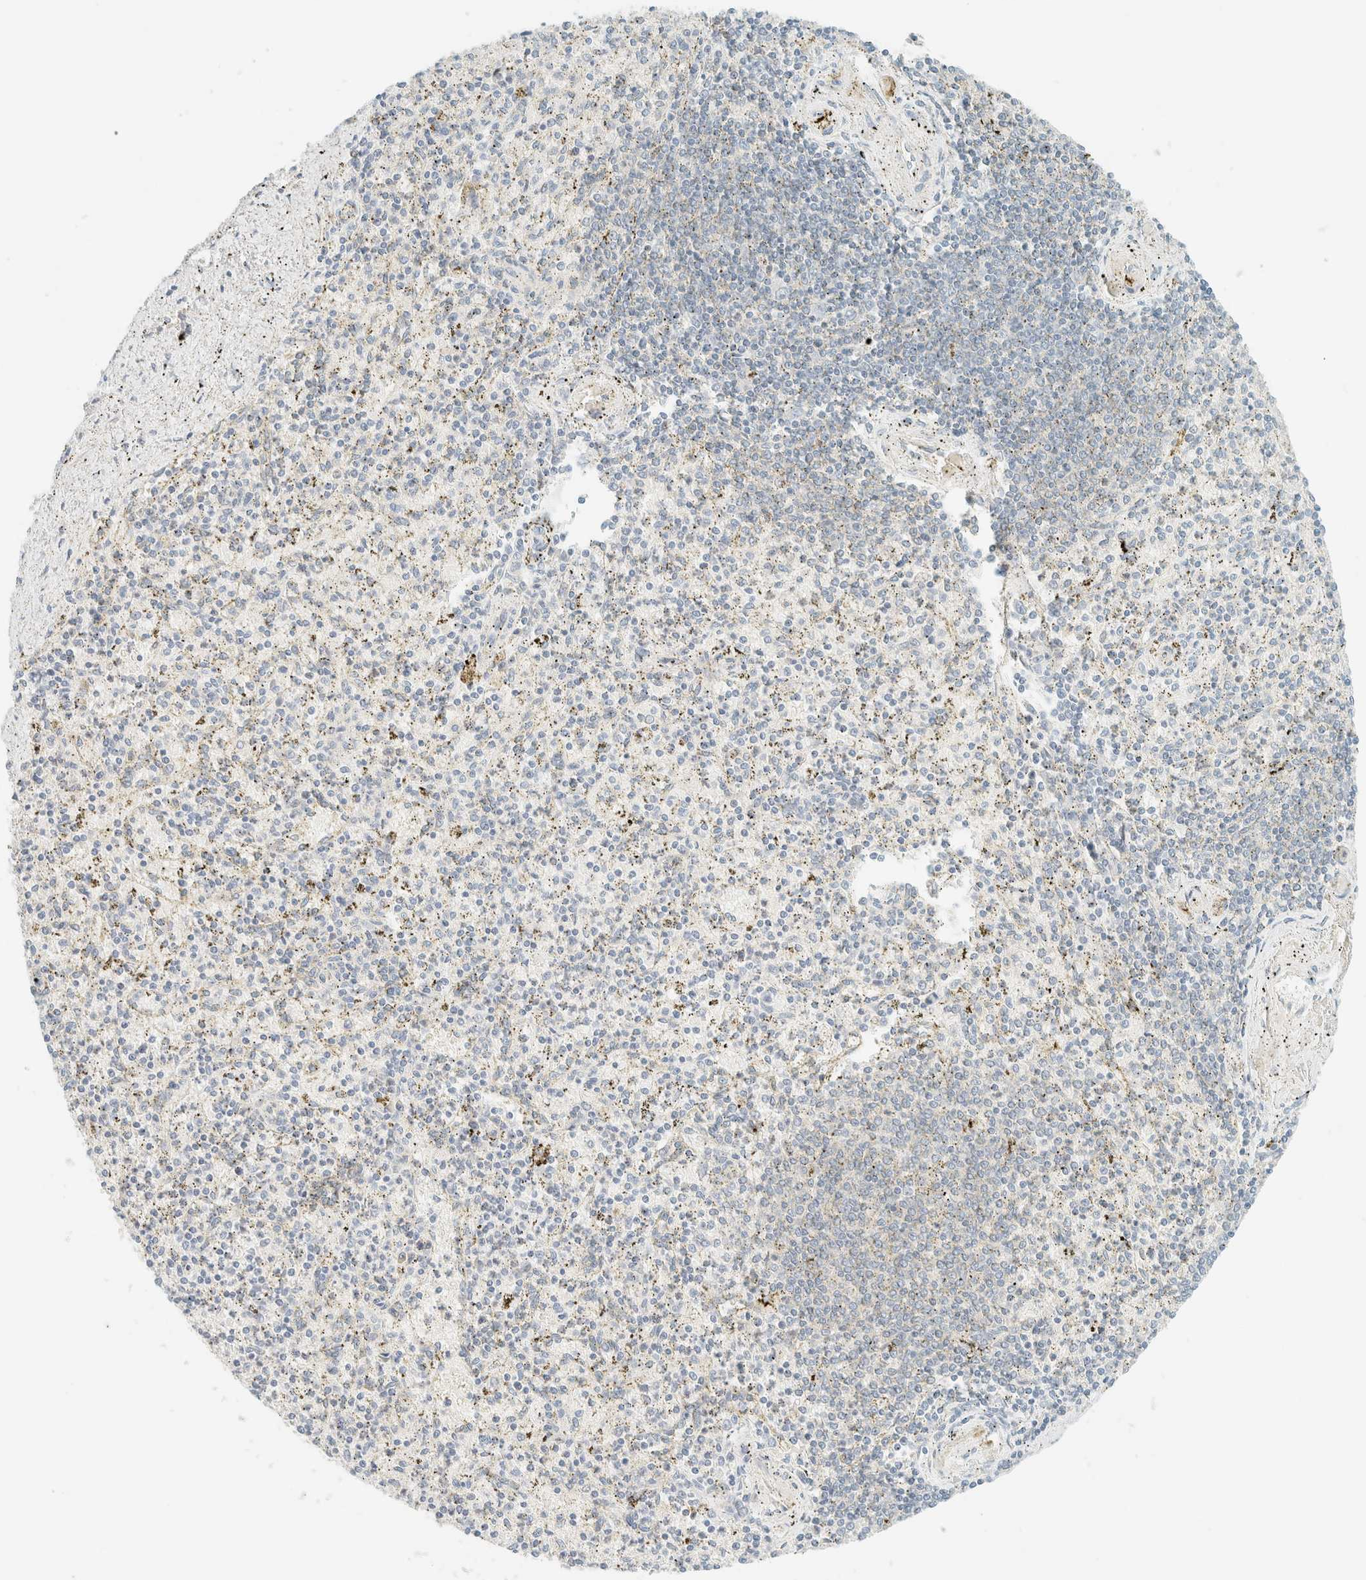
{"staining": {"intensity": "negative", "quantity": "none", "location": "none"}, "tissue": "spleen", "cell_type": "Cells in red pulp", "image_type": "normal", "snomed": [{"axis": "morphology", "description": "Normal tissue, NOS"}, {"axis": "topography", "description": "Spleen"}], "caption": "This photomicrograph is of unremarkable spleen stained with IHC to label a protein in brown with the nuclei are counter-stained blue. There is no expression in cells in red pulp.", "gene": "GPA33", "patient": {"sex": "male", "age": 72}}